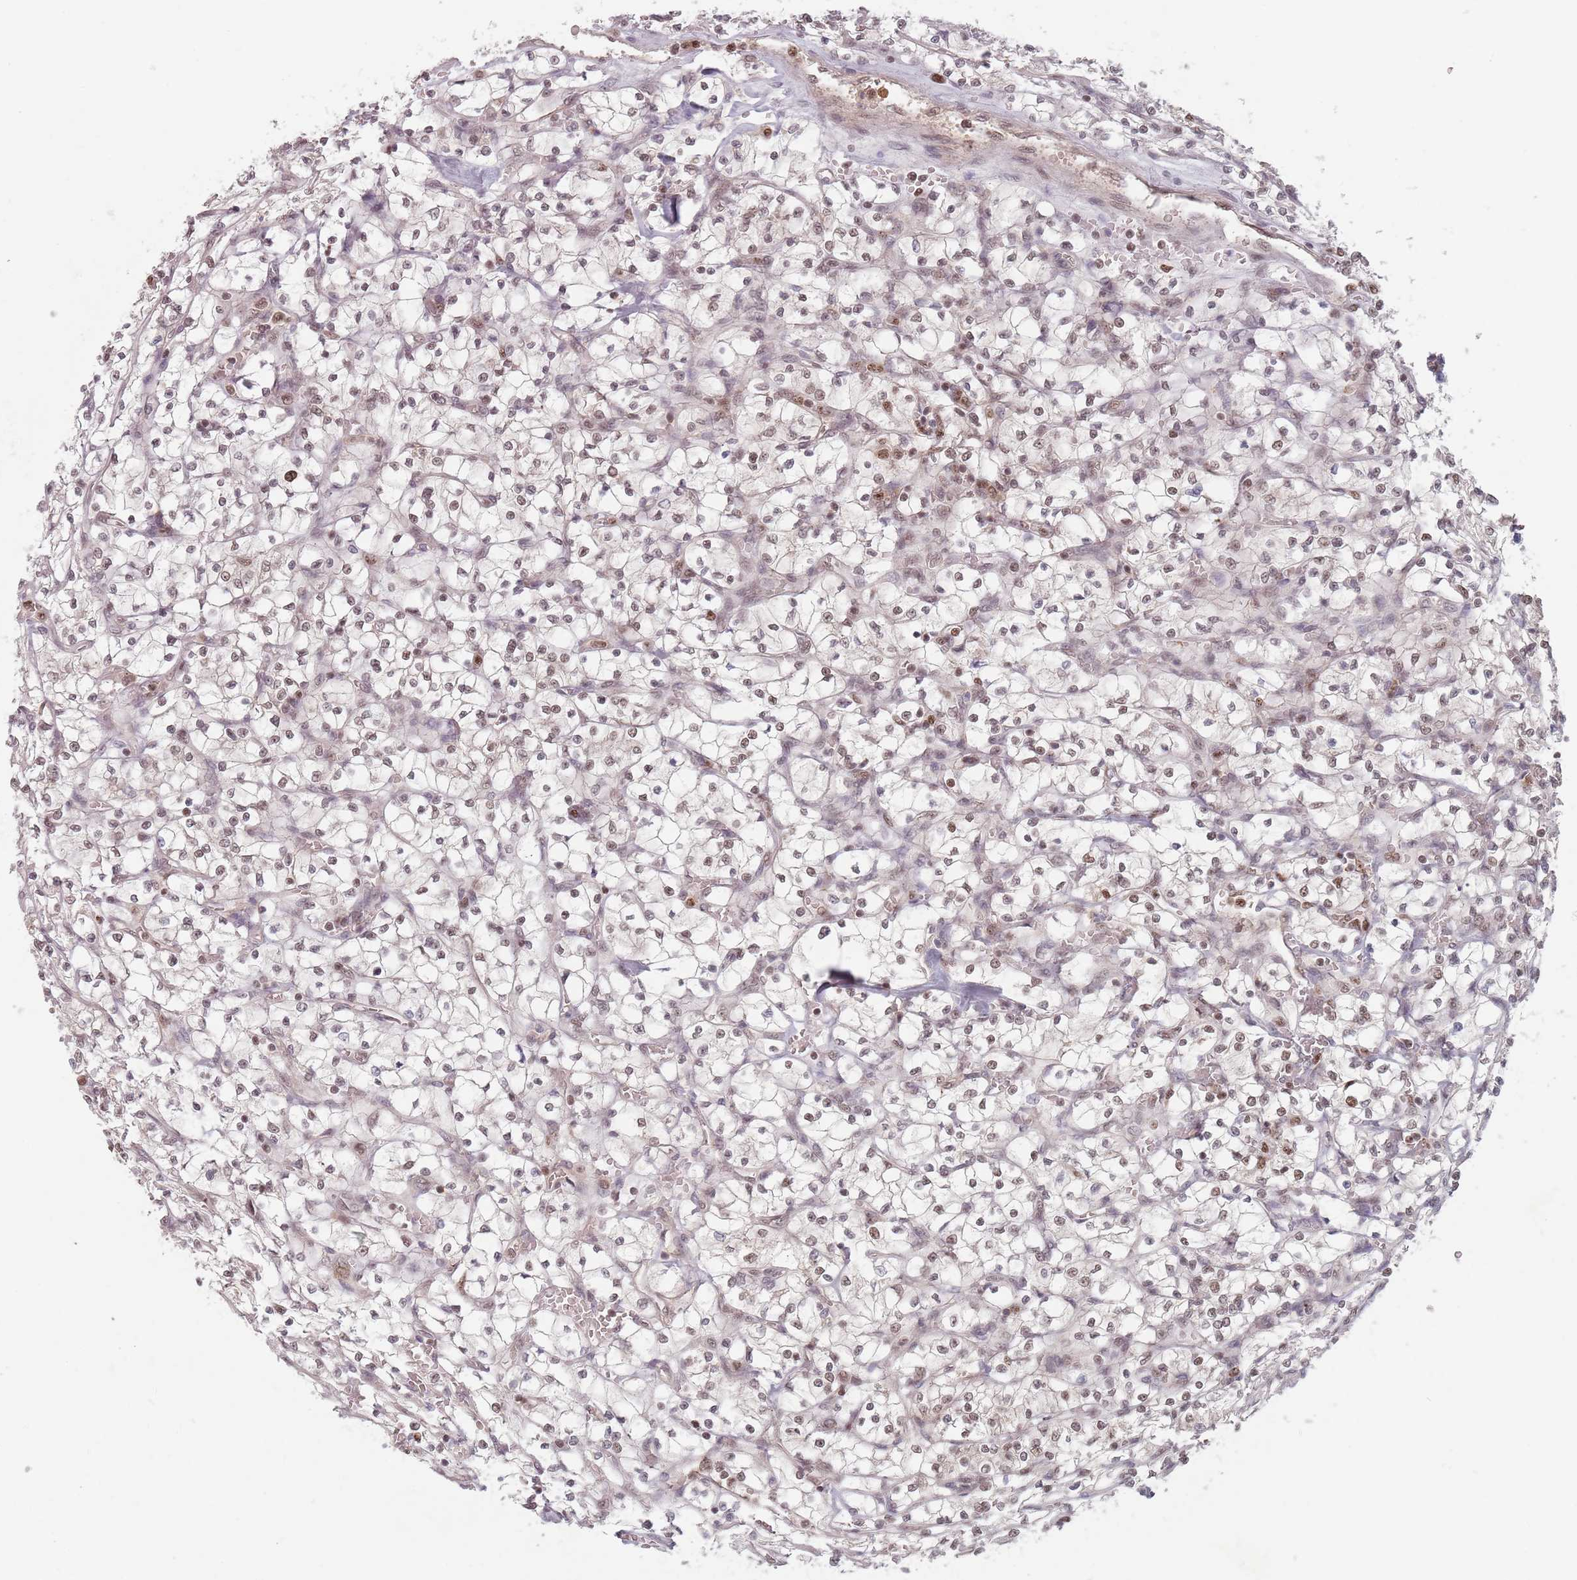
{"staining": {"intensity": "moderate", "quantity": ">75%", "location": "nuclear"}, "tissue": "renal cancer", "cell_type": "Tumor cells", "image_type": "cancer", "snomed": [{"axis": "morphology", "description": "Adenocarcinoma, NOS"}, {"axis": "topography", "description": "Kidney"}], "caption": "Renal adenocarcinoma was stained to show a protein in brown. There is medium levels of moderate nuclear expression in about >75% of tumor cells.", "gene": "NUP50", "patient": {"sex": "female", "age": 64}}